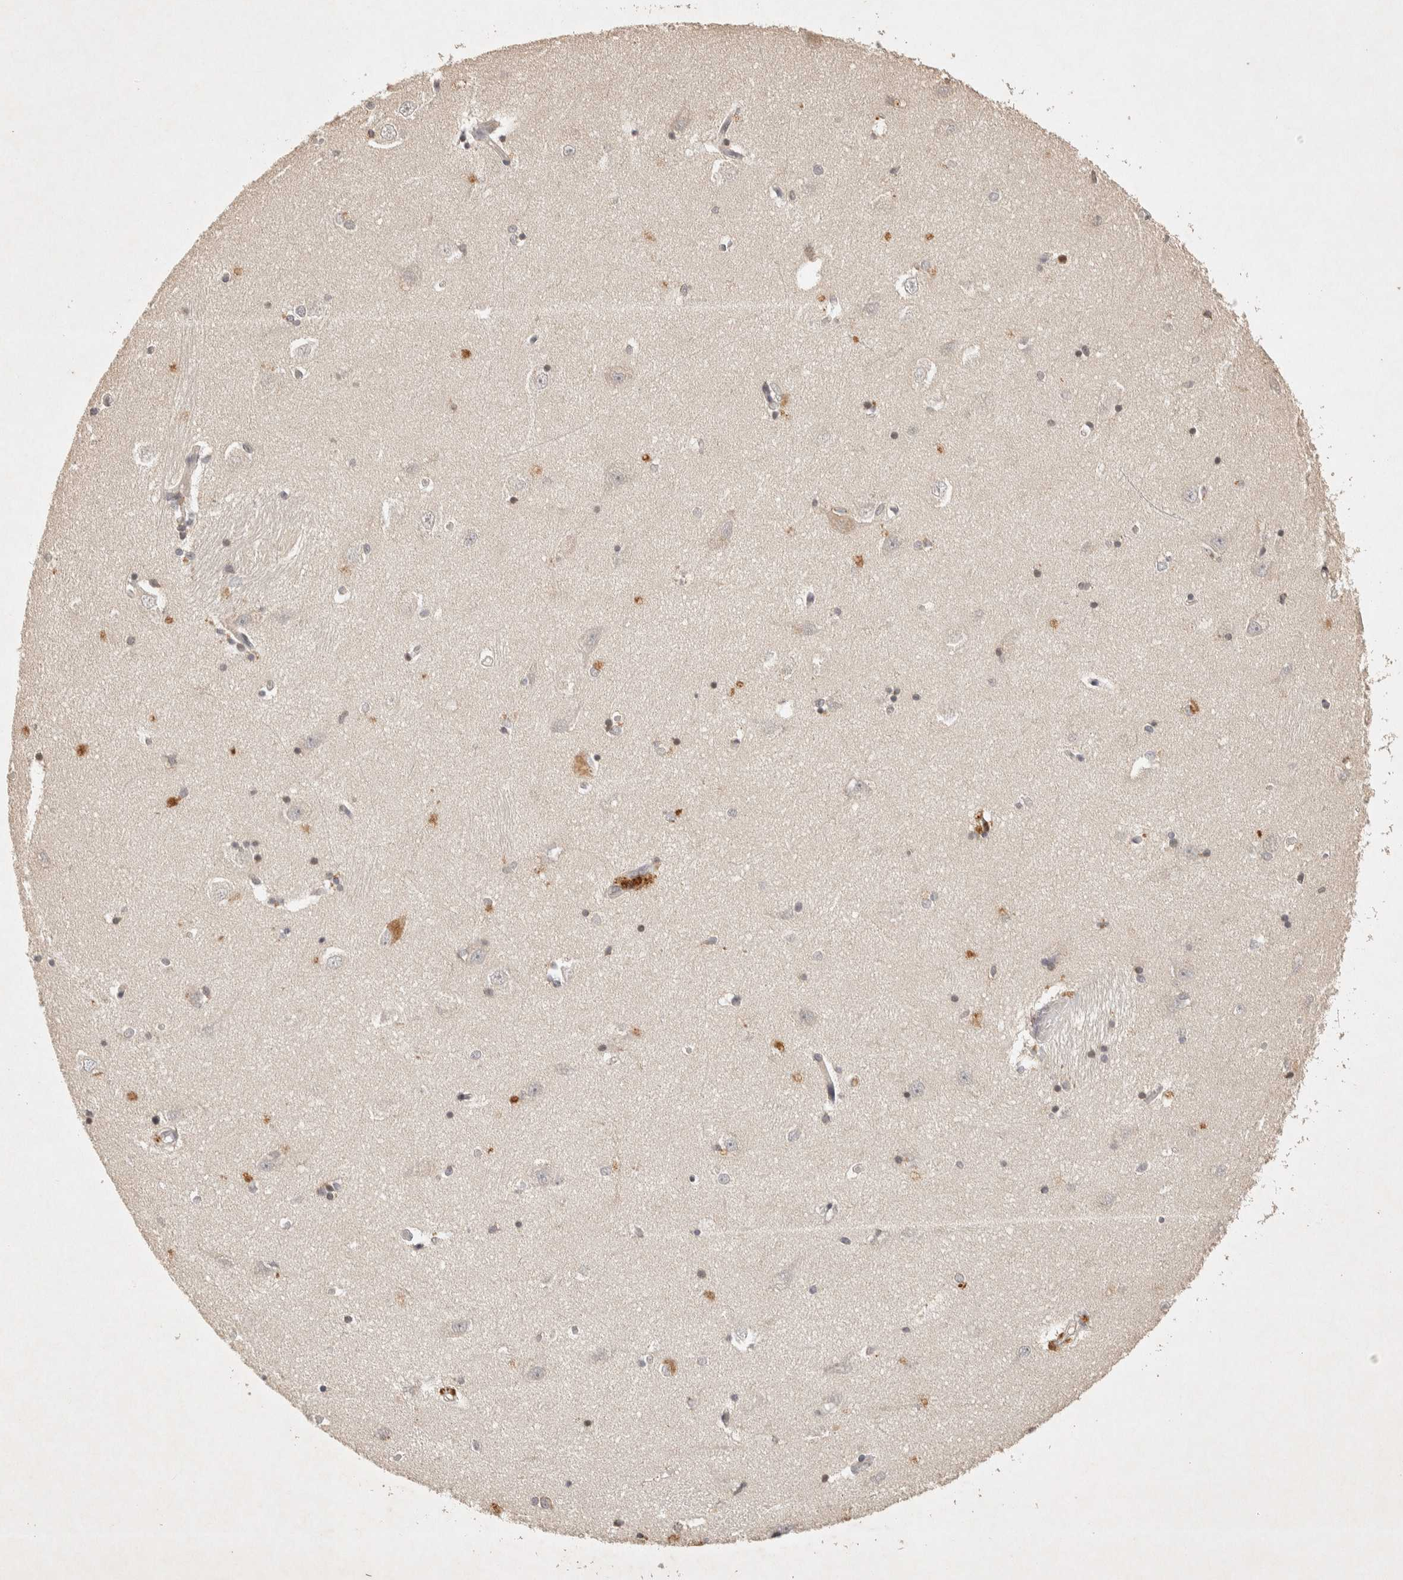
{"staining": {"intensity": "negative", "quantity": "none", "location": "none"}, "tissue": "hippocampus", "cell_type": "Glial cells", "image_type": "normal", "snomed": [{"axis": "morphology", "description": "Normal tissue, NOS"}, {"axis": "topography", "description": "Hippocampus"}], "caption": "This is a image of IHC staining of unremarkable hippocampus, which shows no expression in glial cells. (DAB IHC visualized using brightfield microscopy, high magnification).", "gene": "RAC2", "patient": {"sex": "male", "age": 45}}